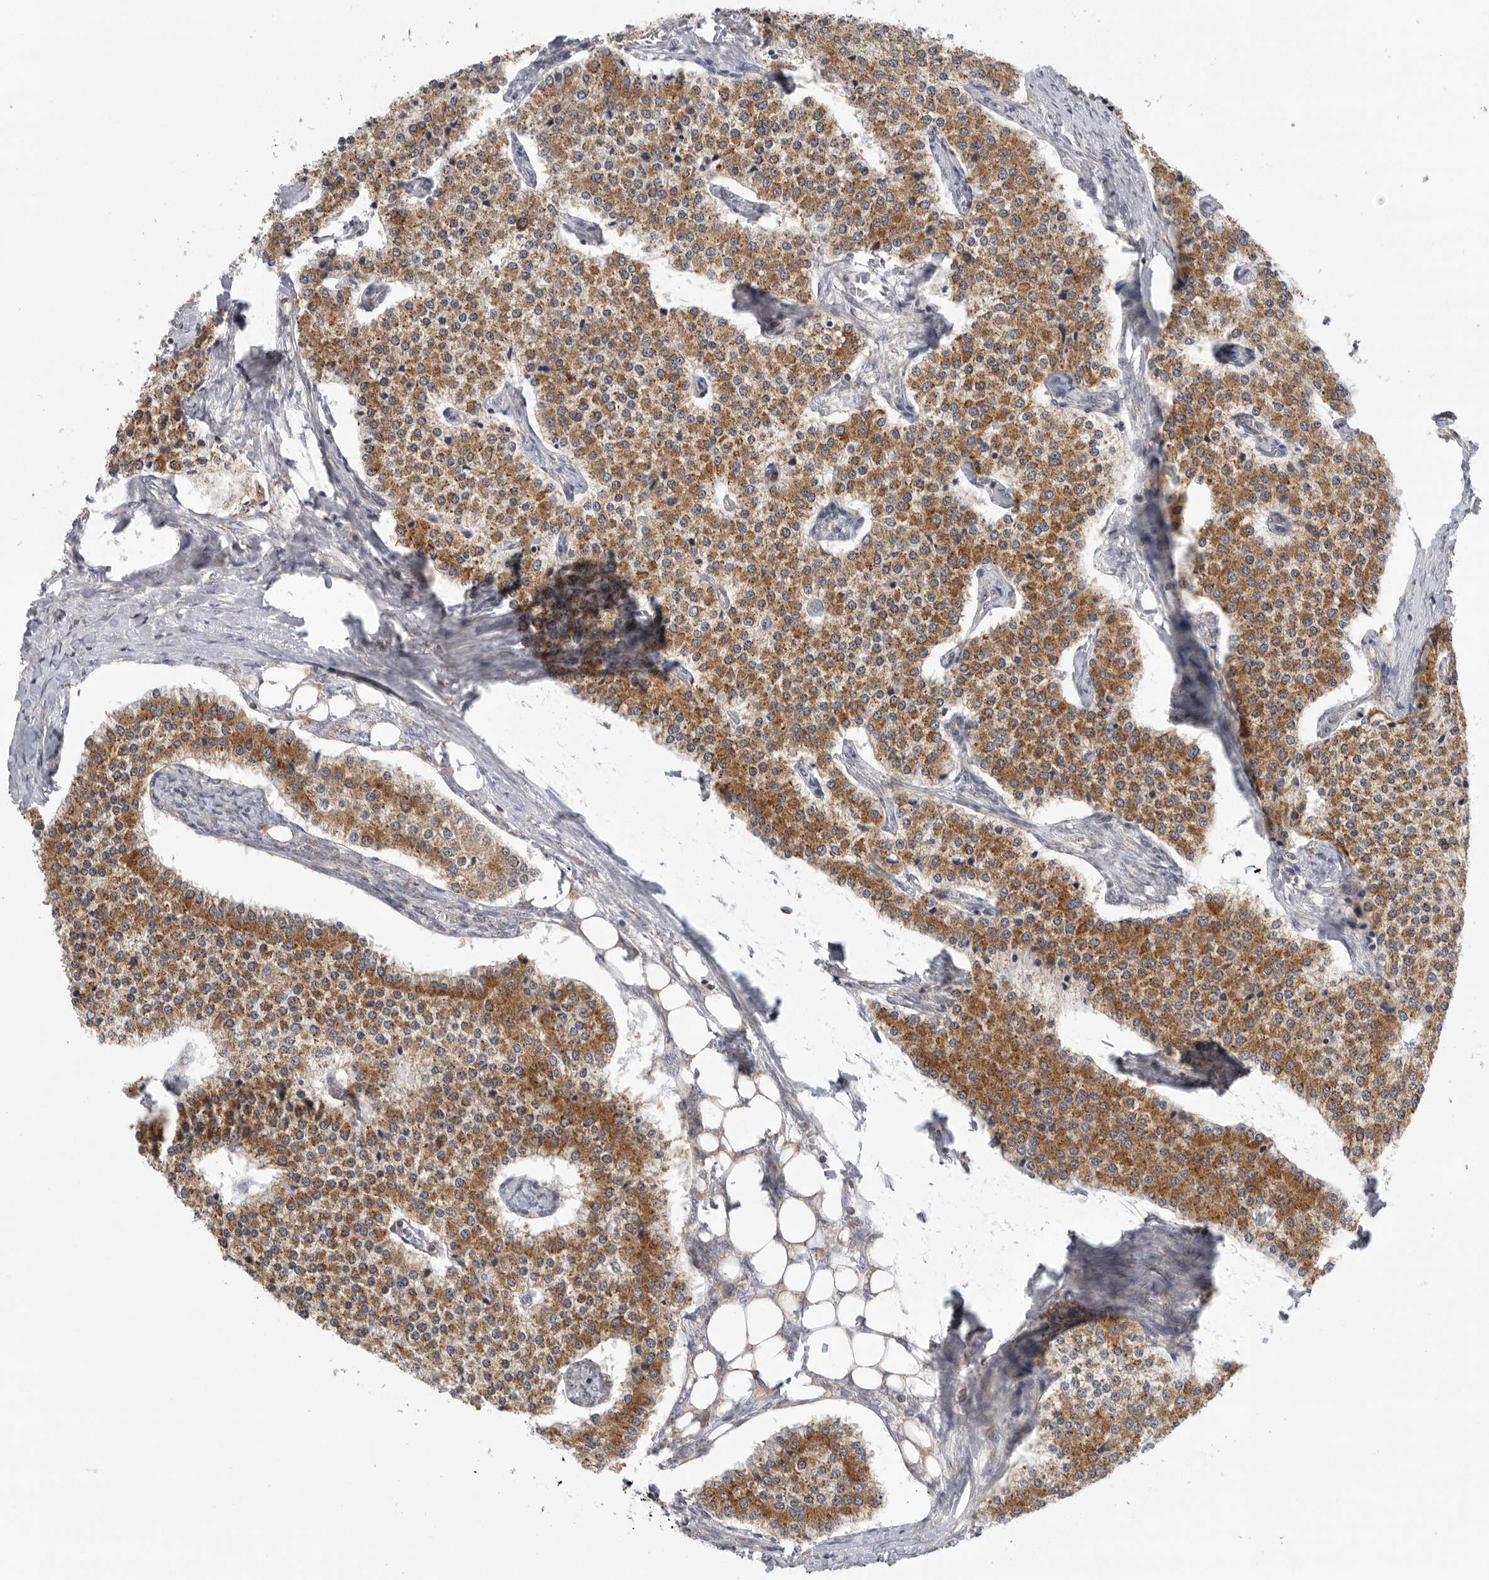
{"staining": {"intensity": "moderate", "quantity": ">75%", "location": "cytoplasmic/membranous"}, "tissue": "carcinoid", "cell_type": "Tumor cells", "image_type": "cancer", "snomed": [{"axis": "morphology", "description": "Carcinoid, malignant, NOS"}, {"axis": "topography", "description": "Colon"}], "caption": "Protein expression analysis of human carcinoid reveals moderate cytoplasmic/membranous staining in about >75% of tumor cells. (Brightfield microscopy of DAB IHC at high magnification).", "gene": "FKBP8", "patient": {"sex": "female", "age": 52}}